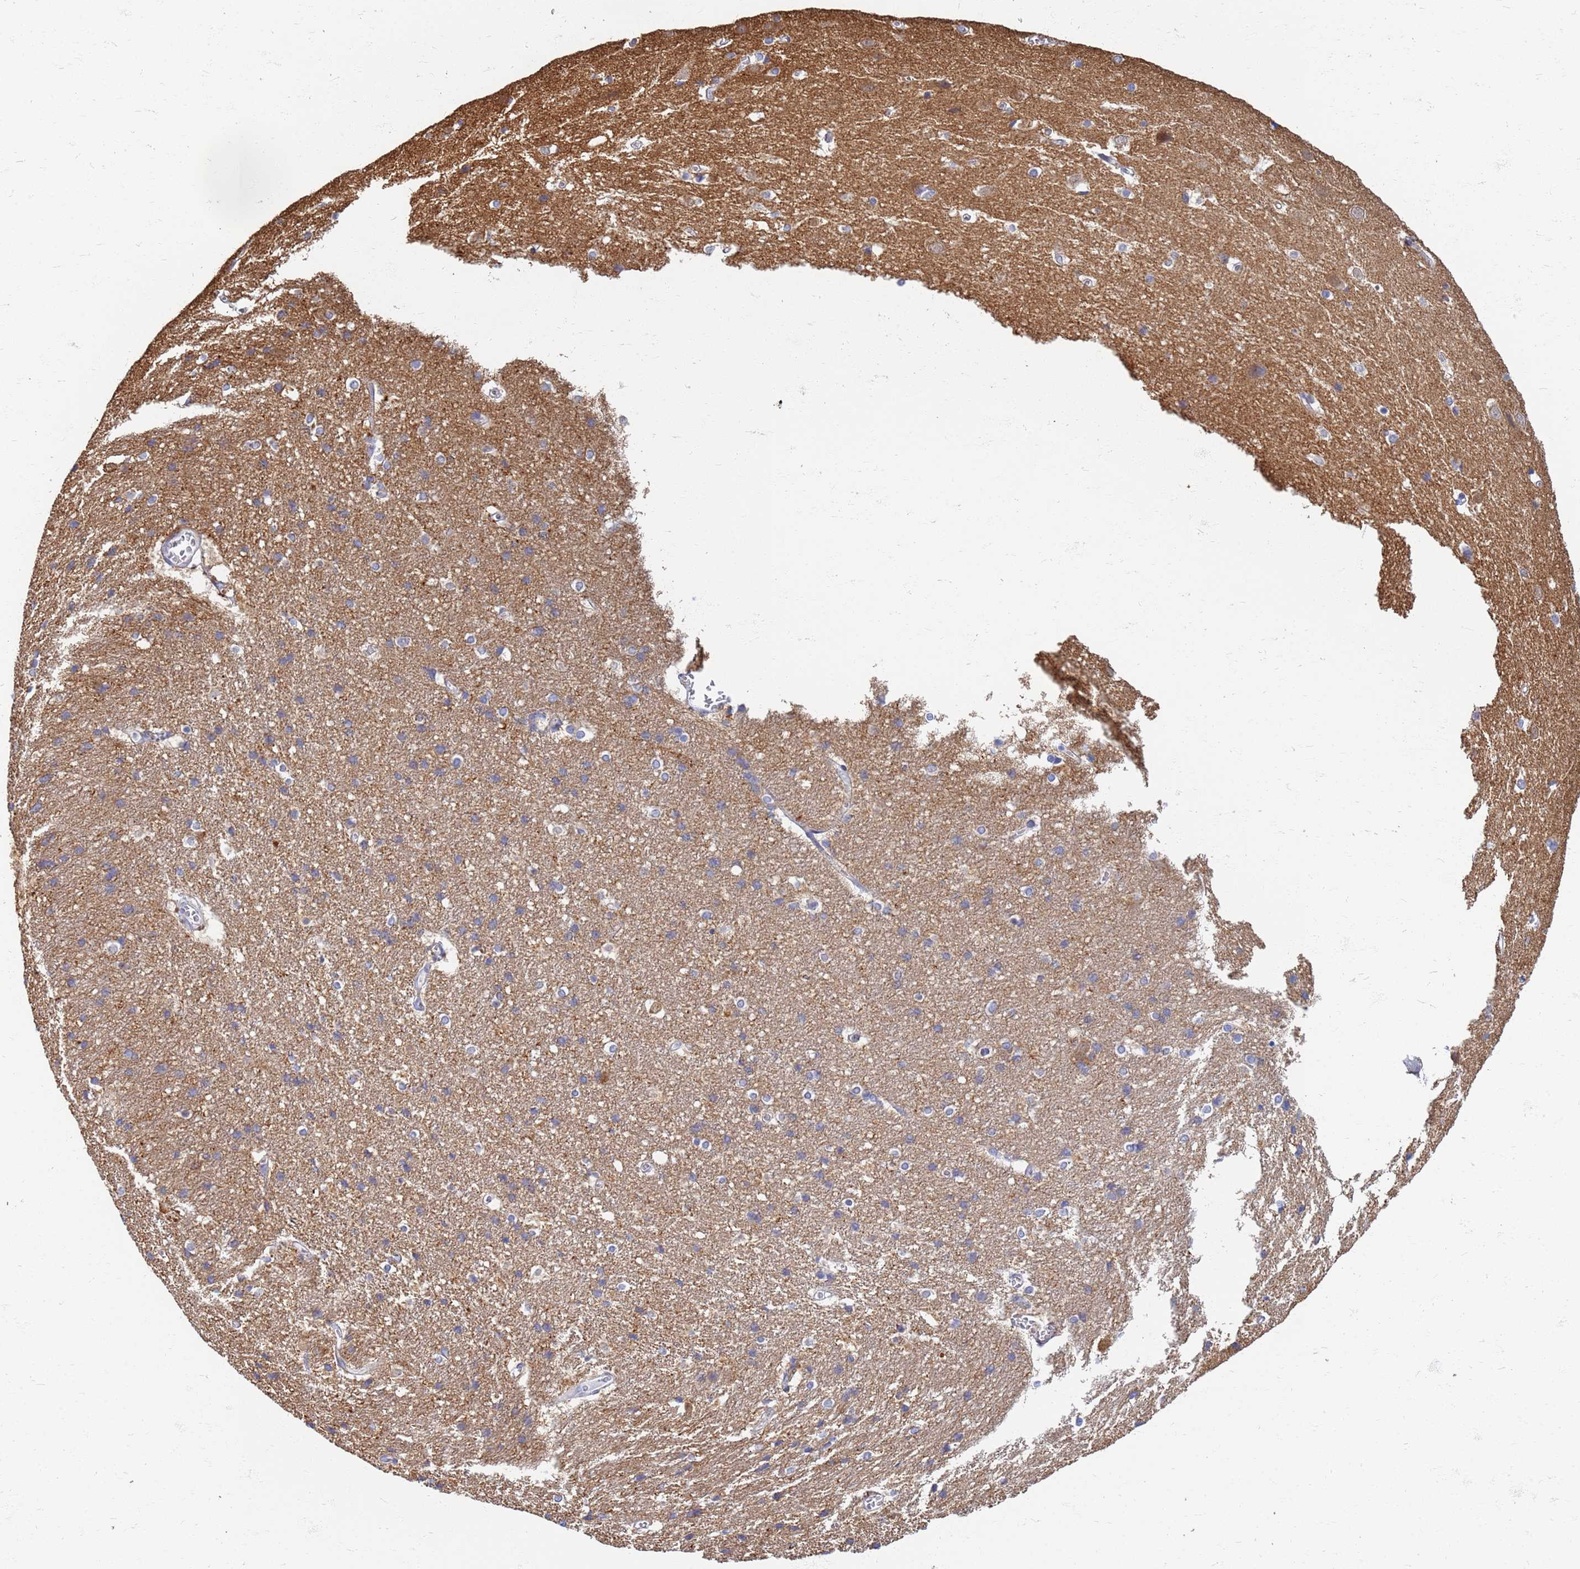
{"staining": {"intensity": "negative", "quantity": "none", "location": "none"}, "tissue": "cerebral cortex", "cell_type": "Endothelial cells", "image_type": "normal", "snomed": [{"axis": "morphology", "description": "Normal tissue, NOS"}, {"axis": "topography", "description": "Cerebral cortex"}], "caption": "Immunohistochemical staining of unremarkable human cerebral cortex shows no significant positivity in endothelial cells. Brightfield microscopy of IHC stained with DAB (3,3'-diaminobenzidine) (brown) and hematoxylin (blue), captured at high magnification.", "gene": "ATP6V1E1", "patient": {"sex": "male", "age": 54}}